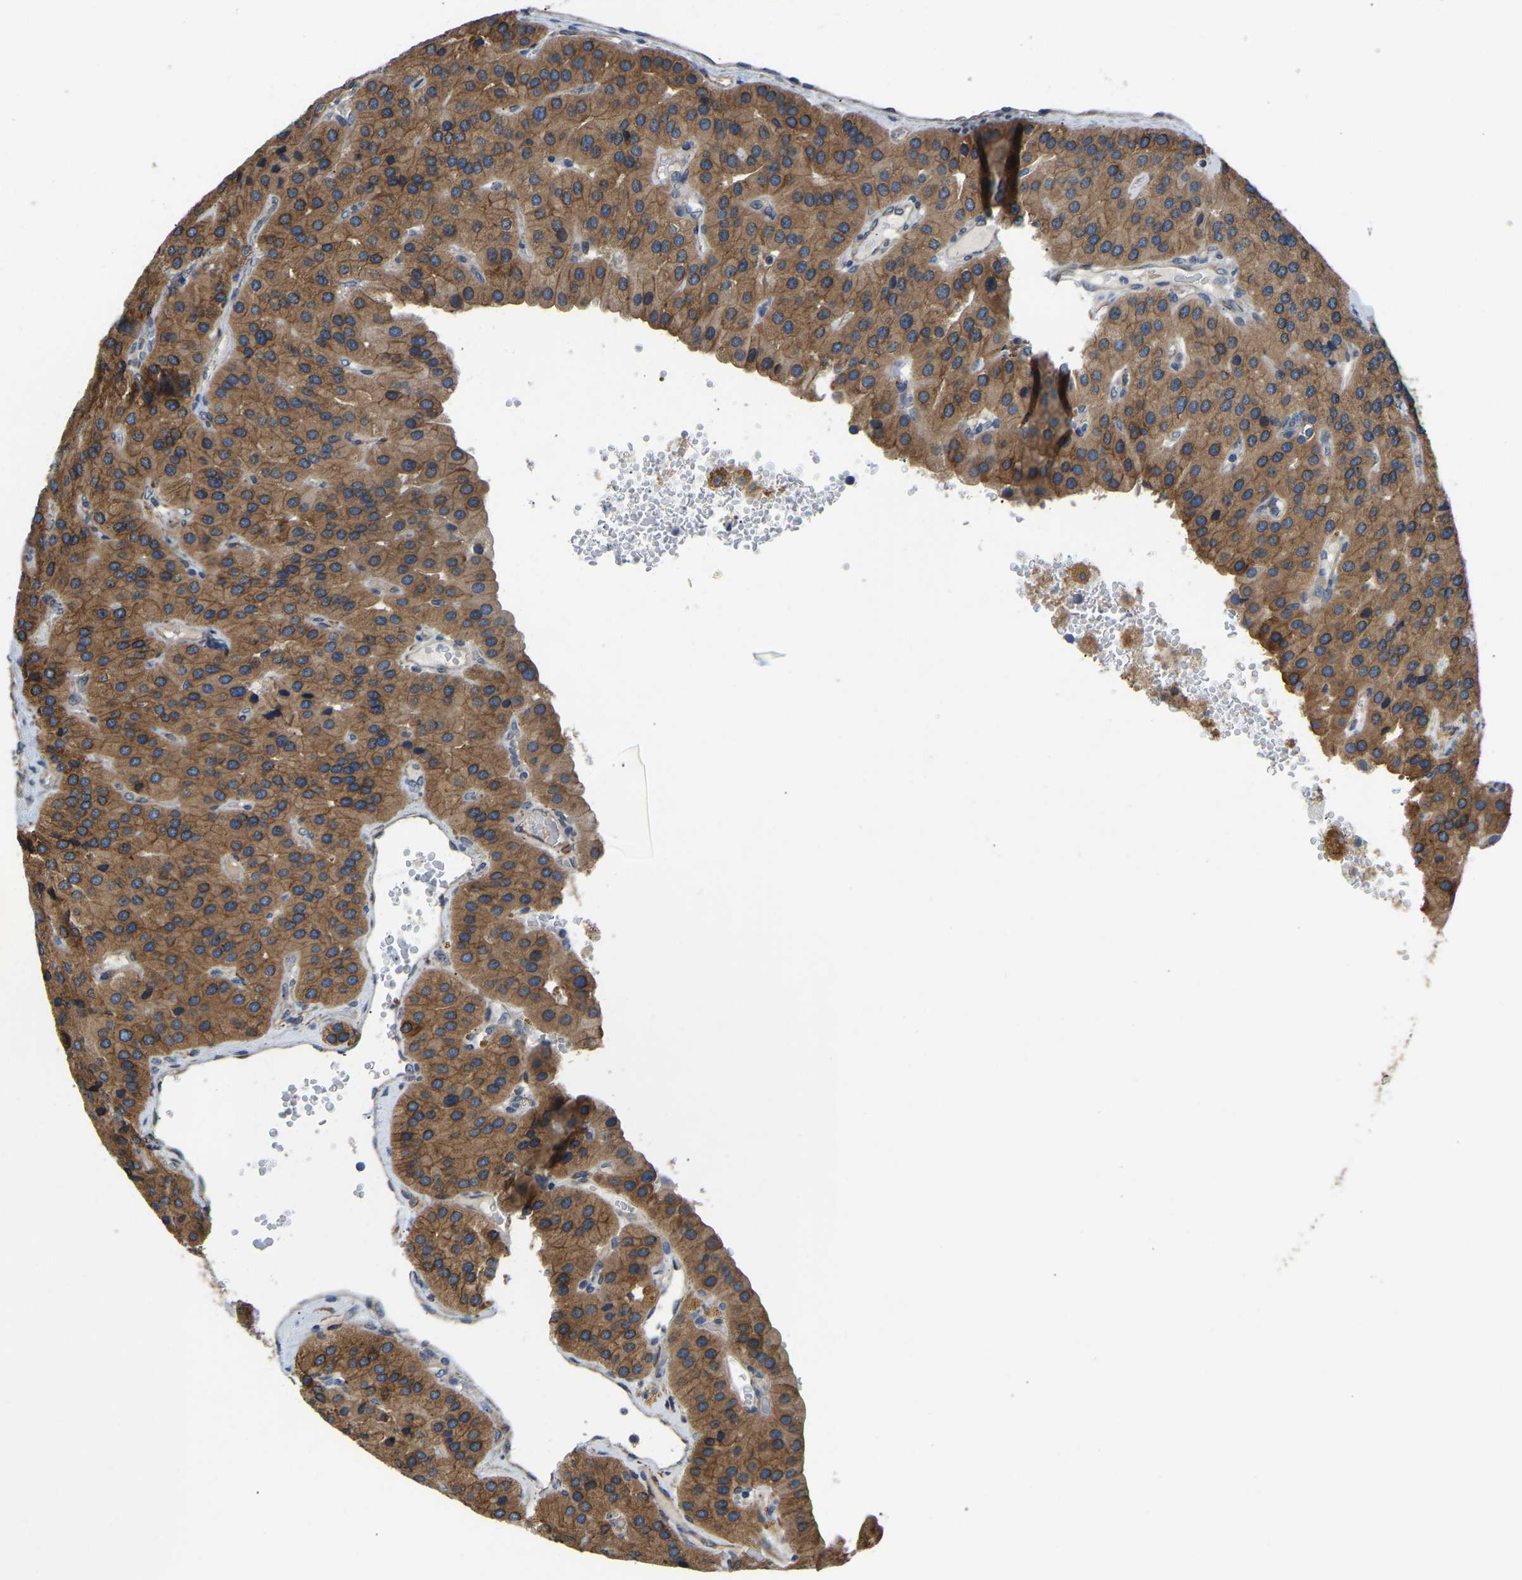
{"staining": {"intensity": "moderate", "quantity": ">75%", "location": "cytoplasmic/membranous"}, "tissue": "parathyroid gland", "cell_type": "Glandular cells", "image_type": "normal", "snomed": [{"axis": "morphology", "description": "Normal tissue, NOS"}, {"axis": "morphology", "description": "Adenoma, NOS"}, {"axis": "topography", "description": "Parathyroid gland"}], "caption": "About >75% of glandular cells in benign human parathyroid gland display moderate cytoplasmic/membranous protein staining as visualized by brown immunohistochemical staining.", "gene": "ARL6IP5", "patient": {"sex": "female", "age": 86}}